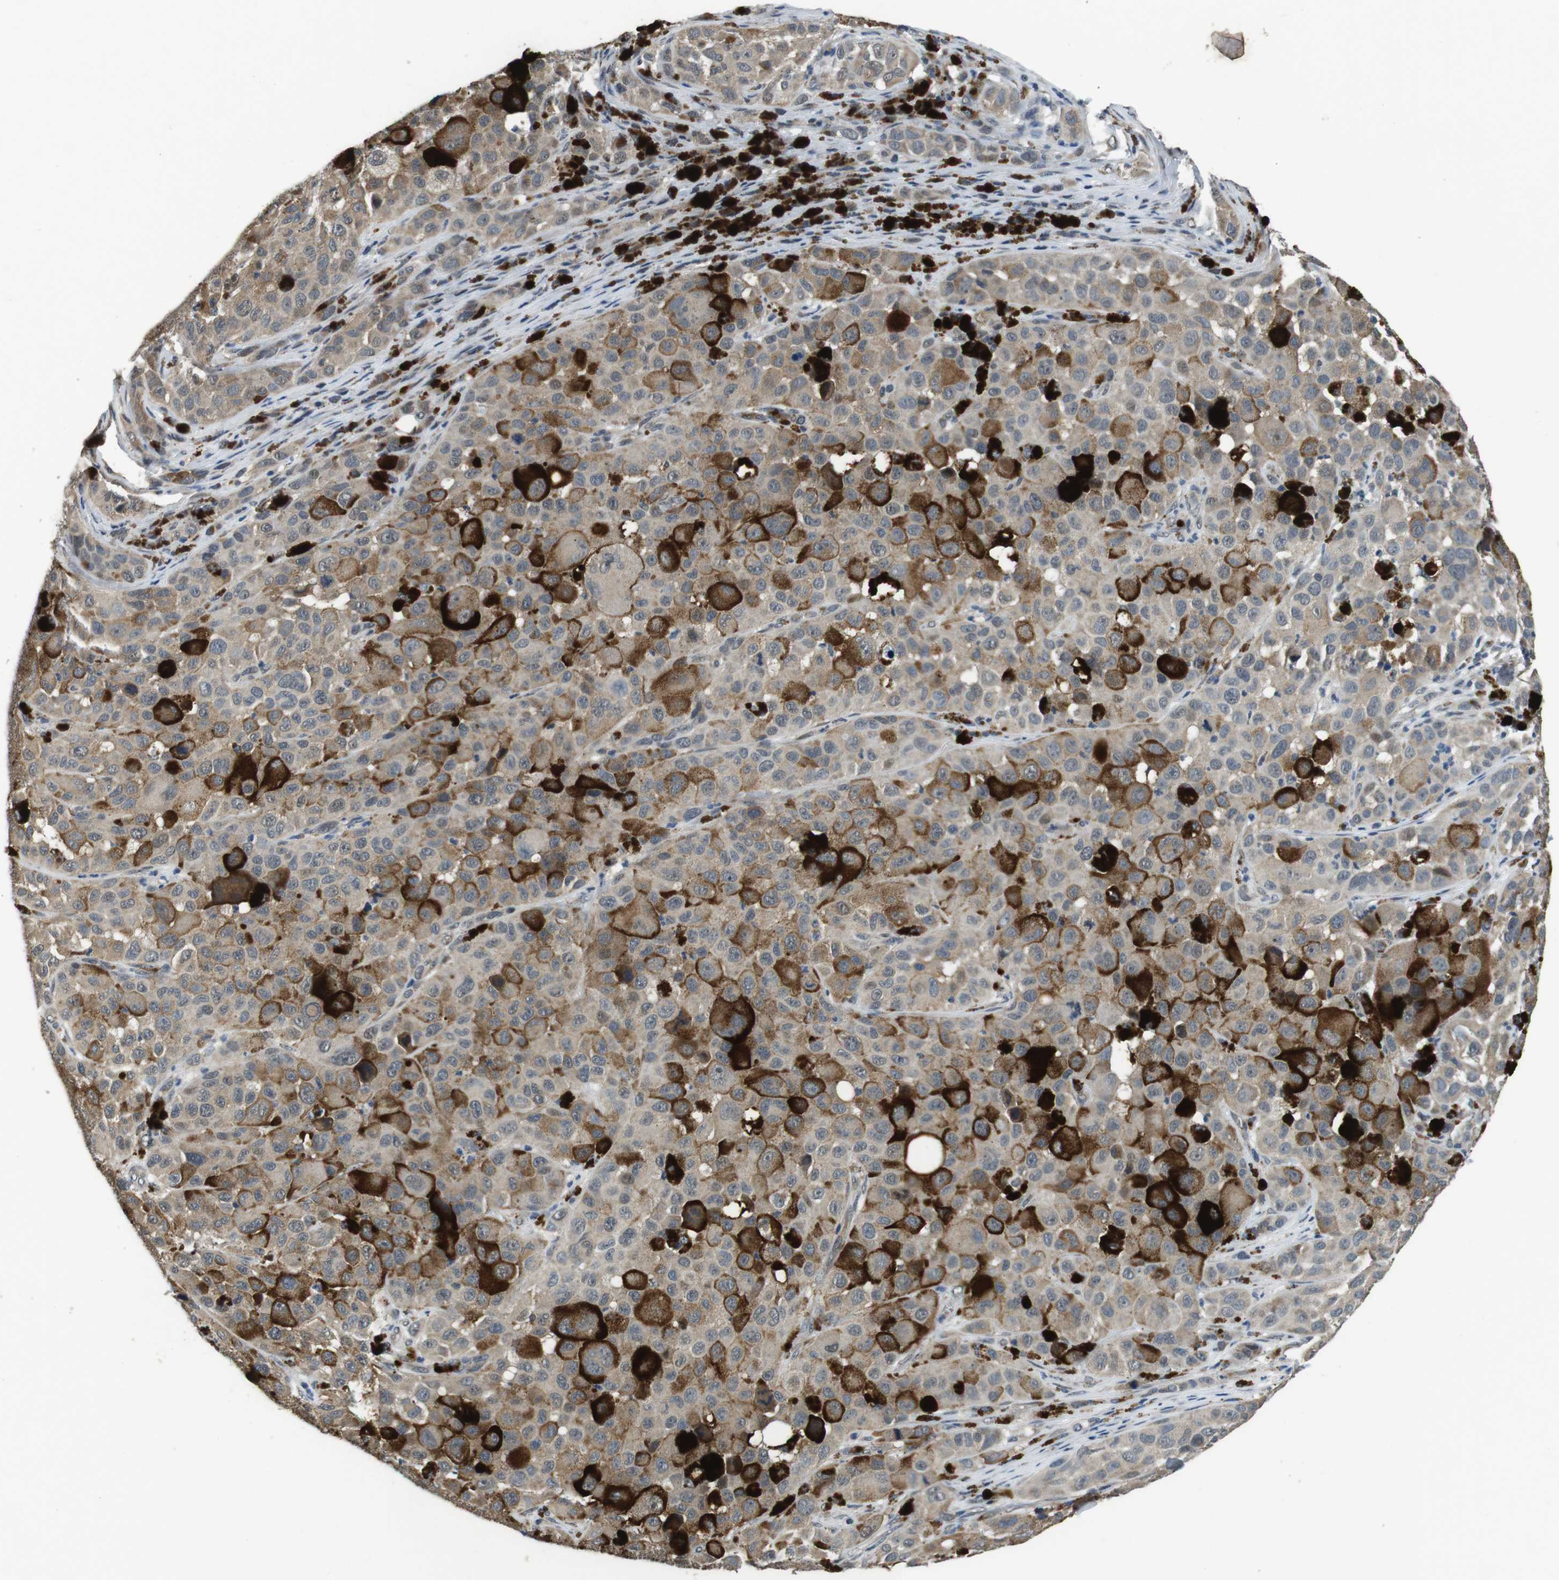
{"staining": {"intensity": "weak", "quantity": "25%-75%", "location": "cytoplasmic/membranous"}, "tissue": "melanoma", "cell_type": "Tumor cells", "image_type": "cancer", "snomed": [{"axis": "morphology", "description": "Malignant melanoma, NOS"}, {"axis": "topography", "description": "Skin"}], "caption": "Immunohistochemistry (IHC) staining of malignant melanoma, which shows low levels of weak cytoplasmic/membranous expression in approximately 25%-75% of tumor cells indicating weak cytoplasmic/membranous protein staining. The staining was performed using DAB (3,3'-diaminobenzidine) (brown) for protein detection and nuclei were counterstained in hematoxylin (blue).", "gene": "CLDN7", "patient": {"sex": "male", "age": 96}}